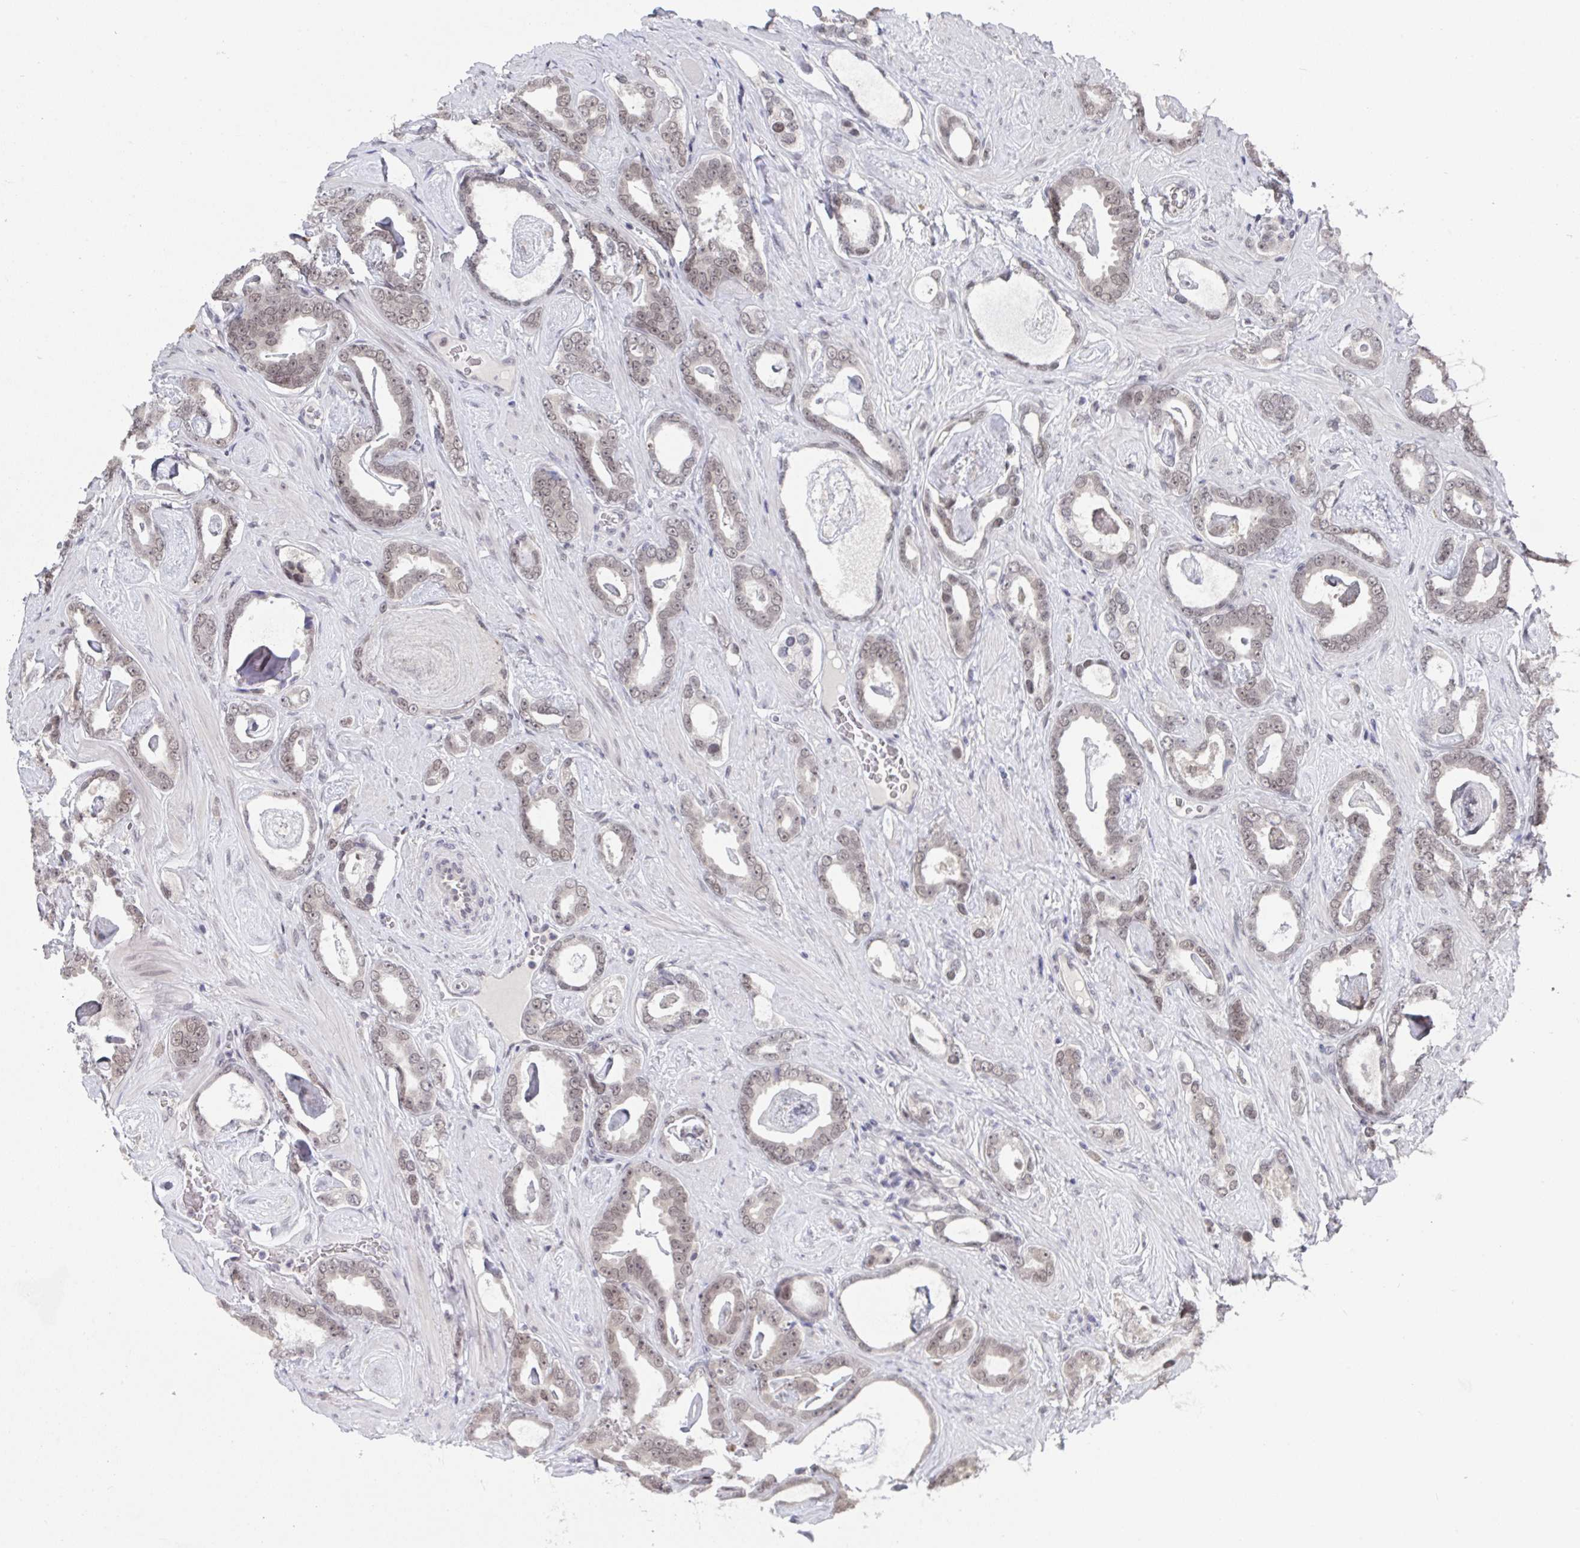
{"staining": {"intensity": "weak", "quantity": ">75%", "location": "nuclear"}, "tissue": "prostate cancer", "cell_type": "Tumor cells", "image_type": "cancer", "snomed": [{"axis": "morphology", "description": "Adenocarcinoma, High grade"}, {"axis": "topography", "description": "Prostate"}], "caption": "Human prostate cancer stained for a protein (brown) displays weak nuclear positive expression in approximately >75% of tumor cells.", "gene": "JMJD1C", "patient": {"sex": "male", "age": 63}}